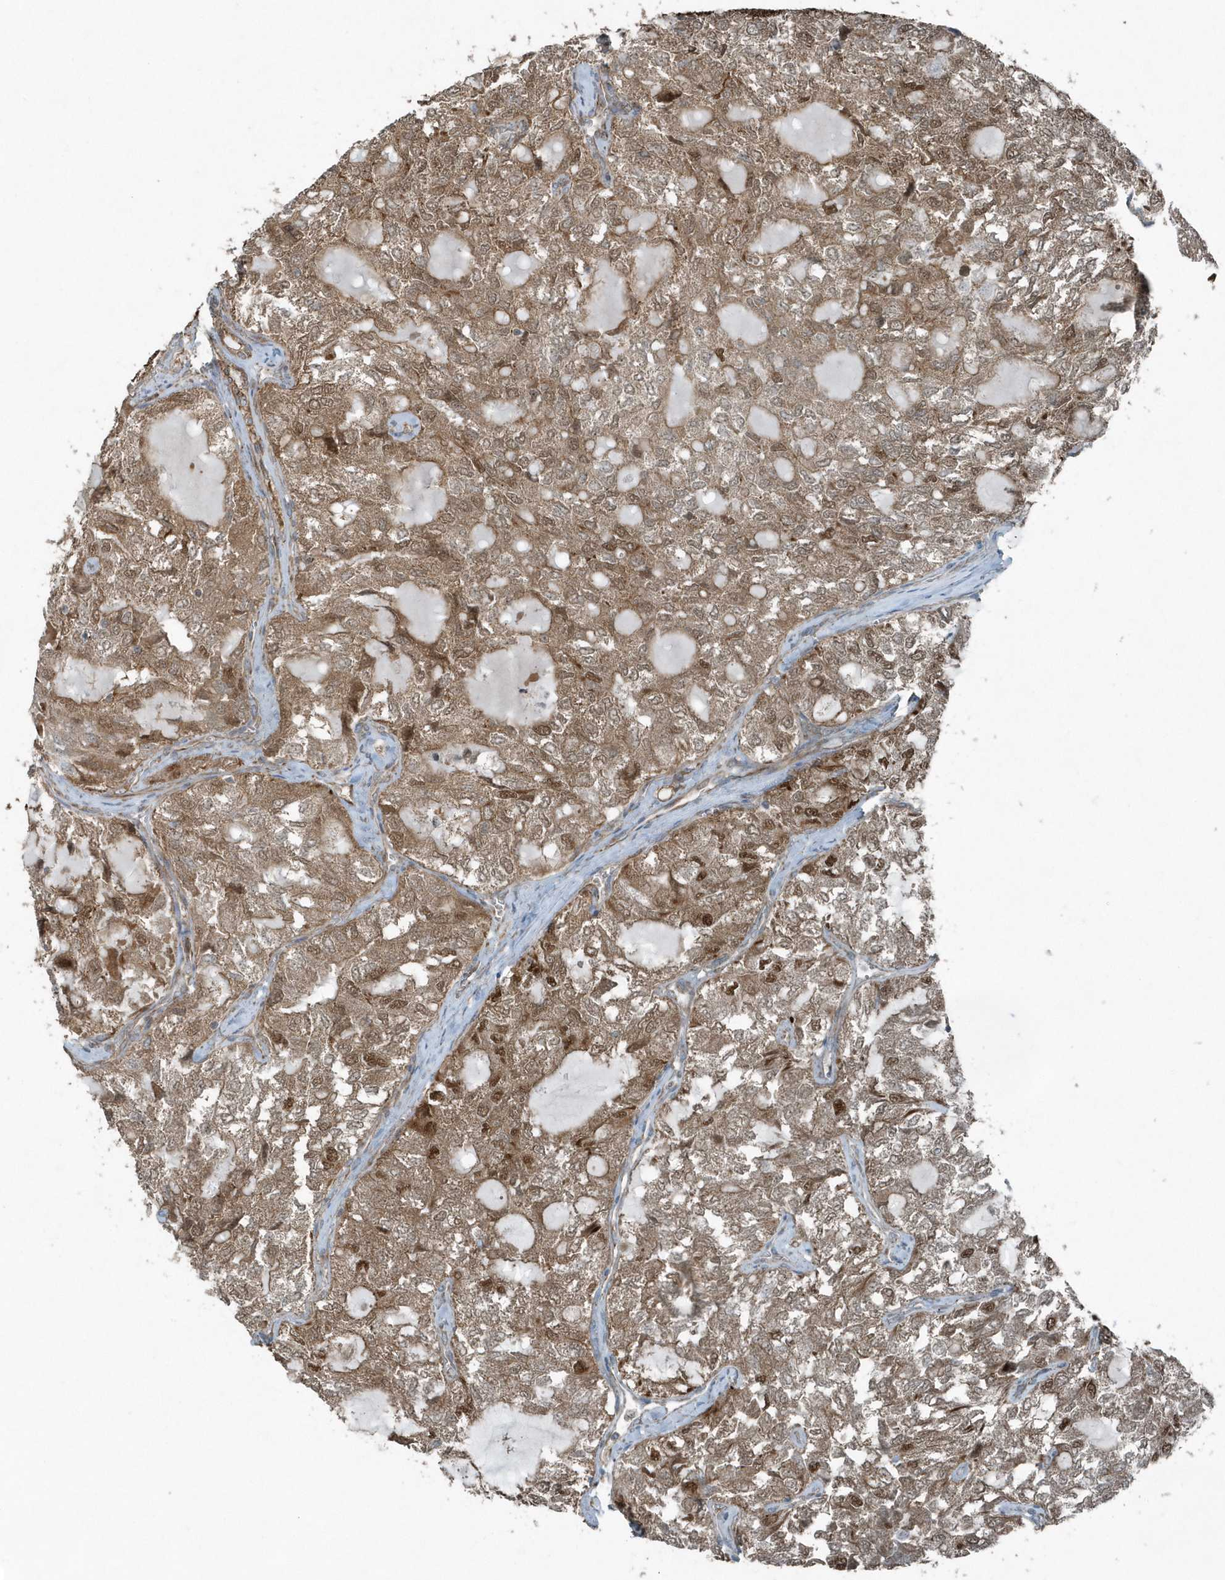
{"staining": {"intensity": "moderate", "quantity": ">75%", "location": "cytoplasmic/membranous,nuclear"}, "tissue": "thyroid cancer", "cell_type": "Tumor cells", "image_type": "cancer", "snomed": [{"axis": "morphology", "description": "Follicular adenoma carcinoma, NOS"}, {"axis": "topography", "description": "Thyroid gland"}], "caption": "A medium amount of moderate cytoplasmic/membranous and nuclear staining is identified in approximately >75% of tumor cells in thyroid cancer (follicular adenoma carcinoma) tissue. The staining was performed using DAB, with brown indicating positive protein expression. Nuclei are stained blue with hematoxylin.", "gene": "GCC2", "patient": {"sex": "male", "age": 75}}